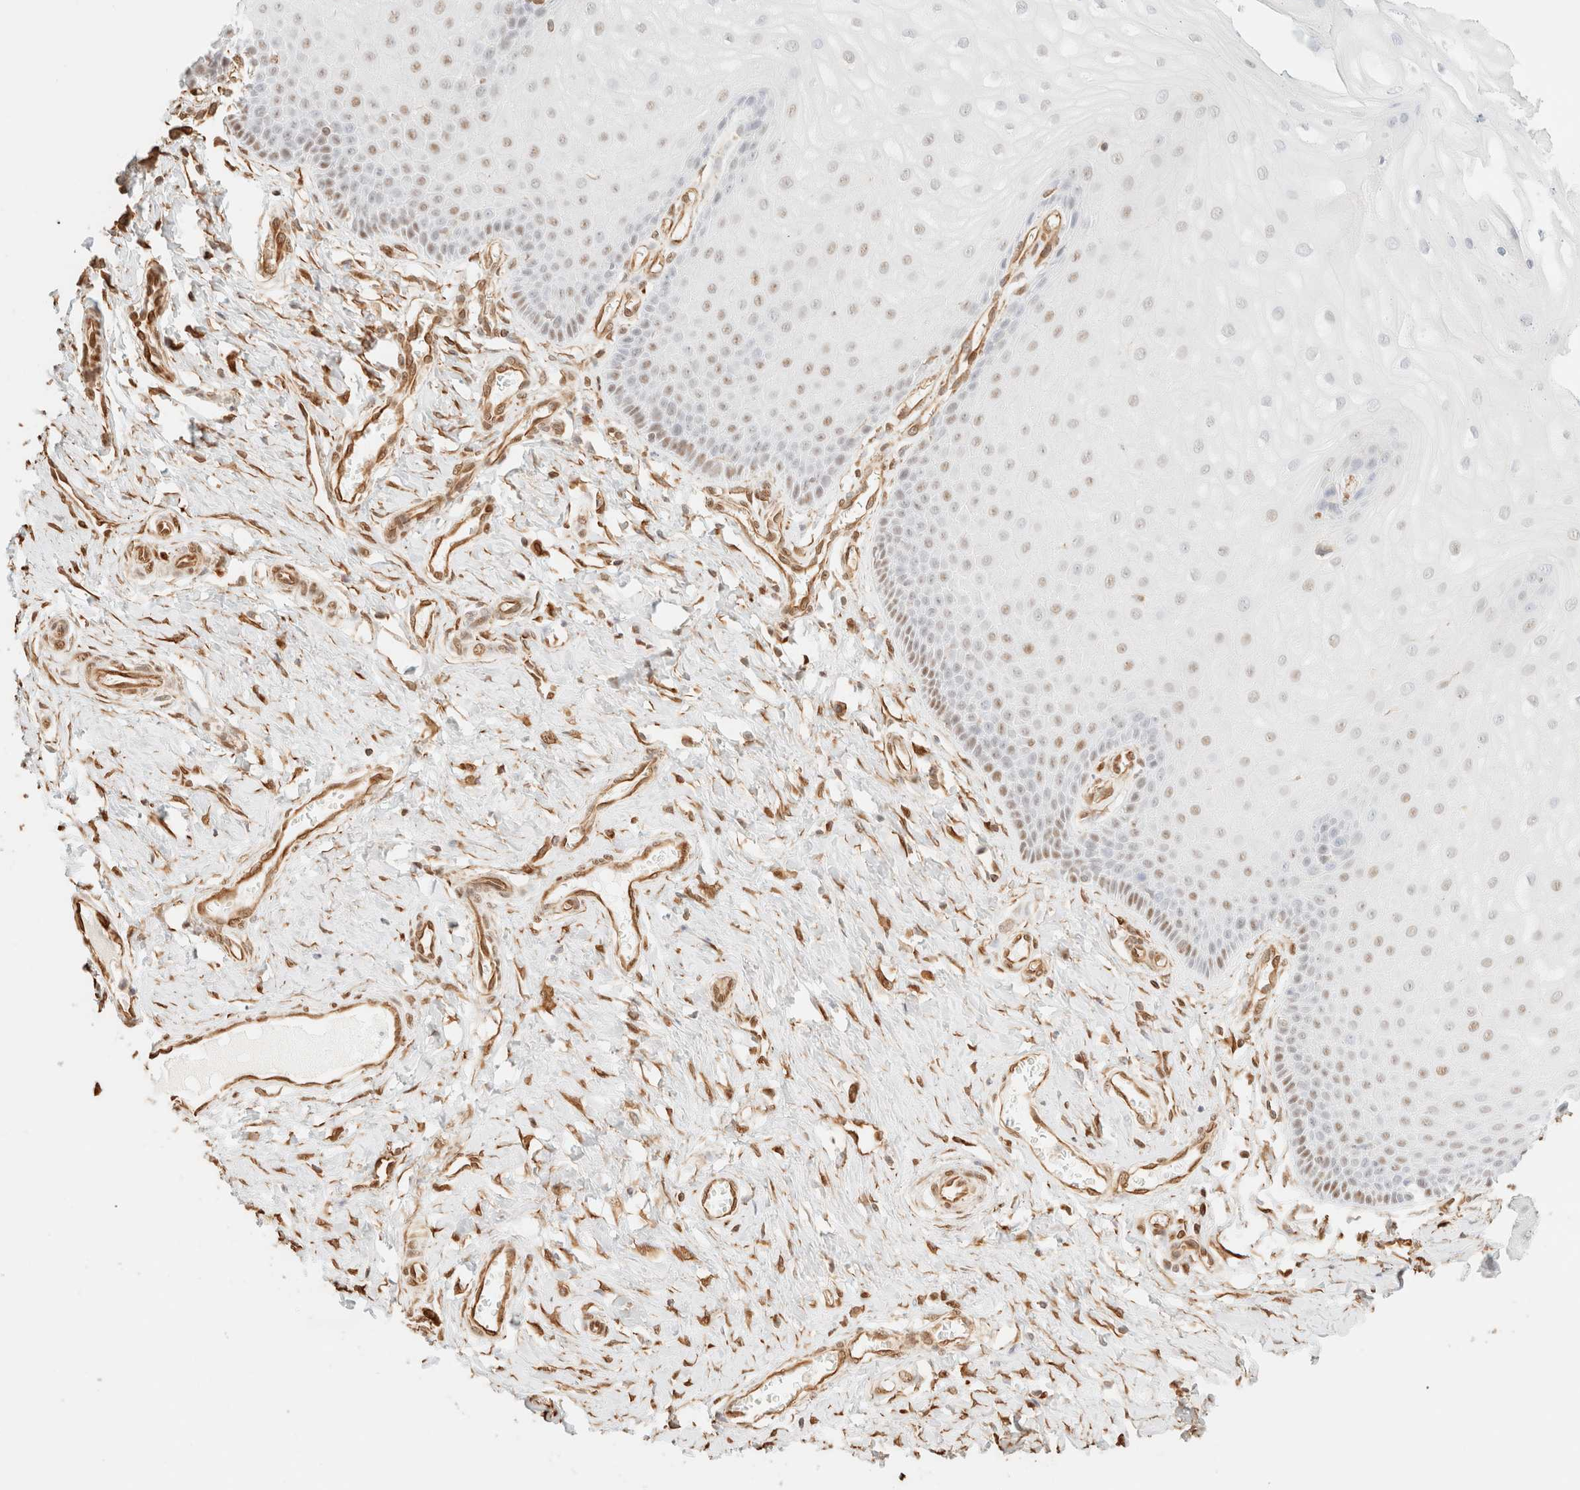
{"staining": {"intensity": "moderate", "quantity": "<25%", "location": "nuclear"}, "tissue": "cervix", "cell_type": "Squamous epithelial cells", "image_type": "normal", "snomed": [{"axis": "morphology", "description": "Normal tissue, NOS"}, {"axis": "topography", "description": "Cervix"}], "caption": "Immunohistochemical staining of benign human cervix shows moderate nuclear protein positivity in approximately <25% of squamous epithelial cells. Ihc stains the protein in brown and the nuclei are stained blue.", "gene": "ZSCAN18", "patient": {"sex": "female", "age": 55}}